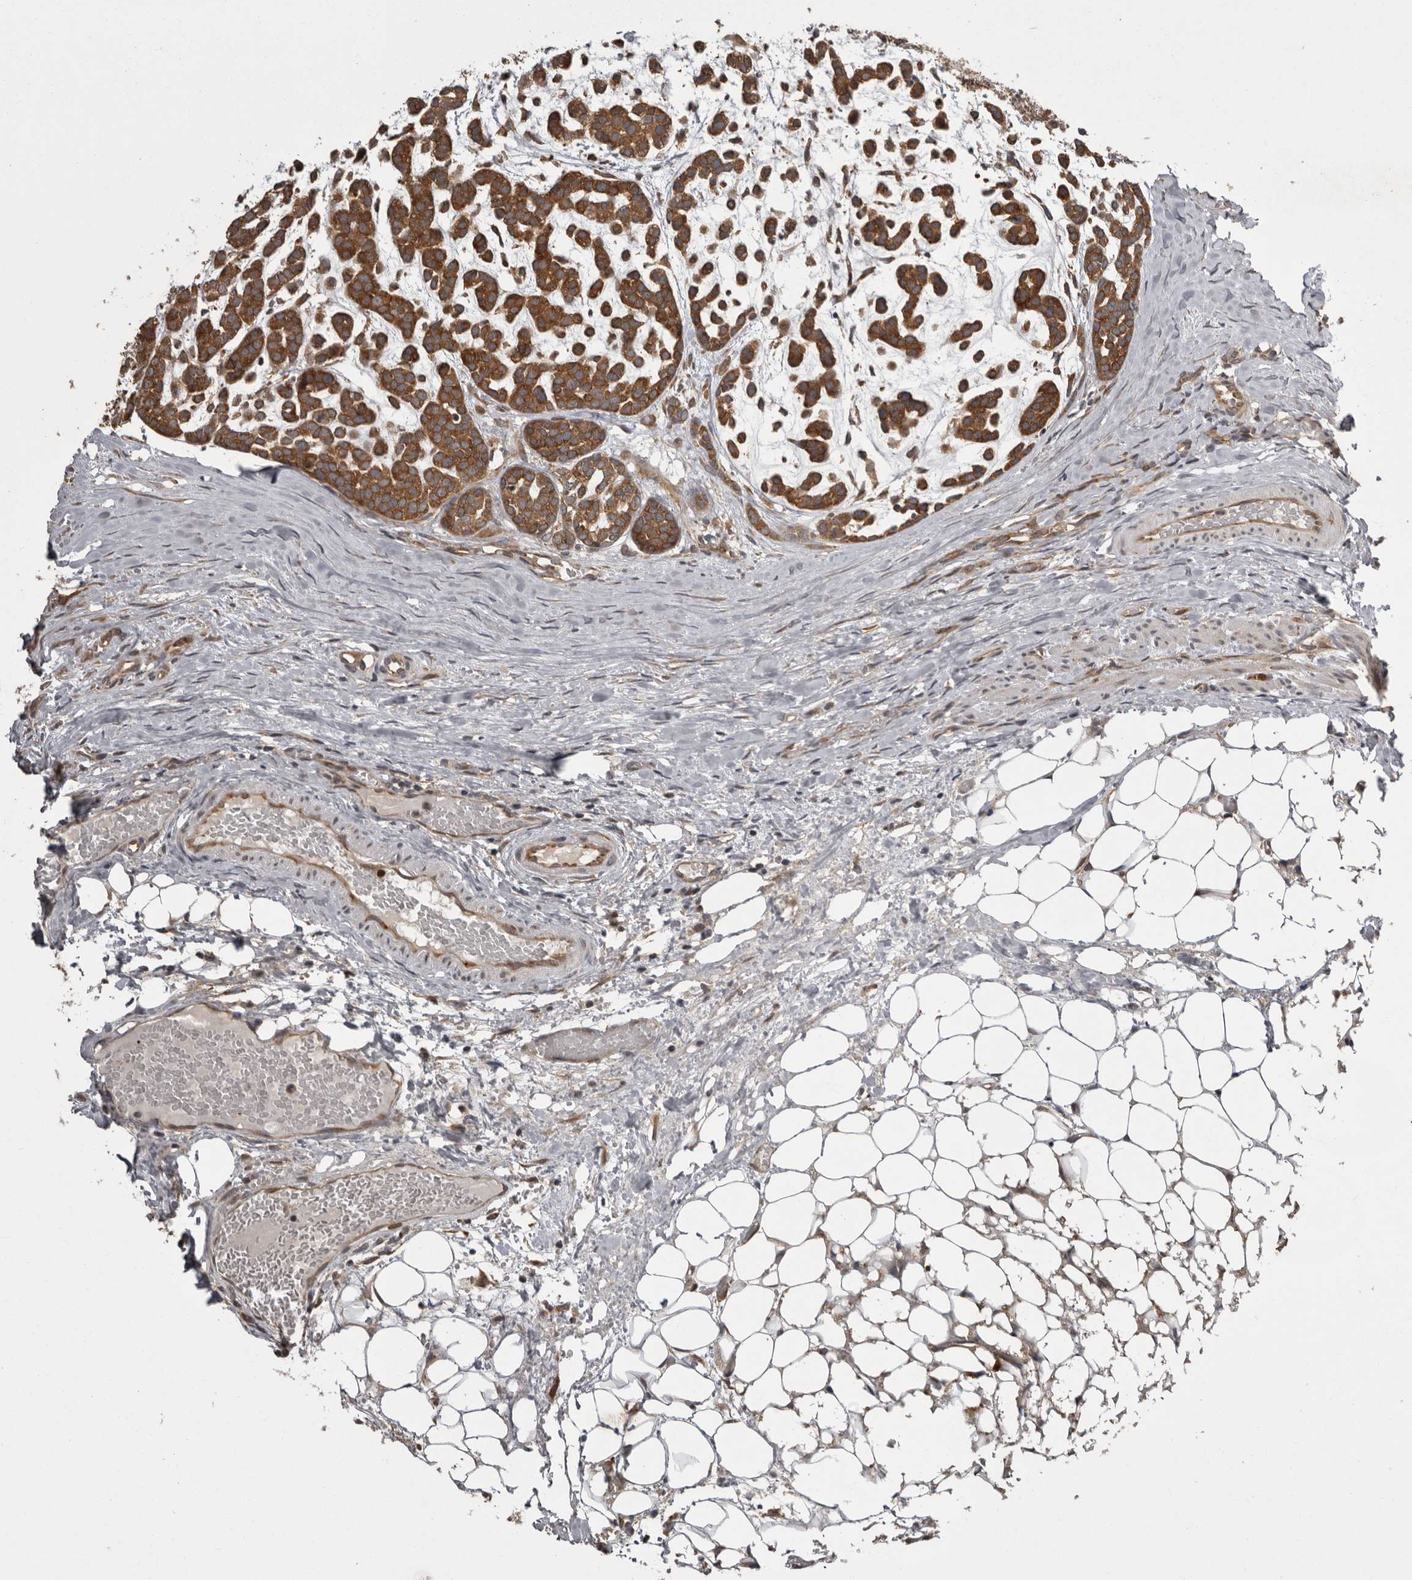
{"staining": {"intensity": "moderate", "quantity": ">75%", "location": "cytoplasmic/membranous"}, "tissue": "head and neck cancer", "cell_type": "Tumor cells", "image_type": "cancer", "snomed": [{"axis": "morphology", "description": "Adenocarcinoma, NOS"}, {"axis": "morphology", "description": "Adenoma, NOS"}, {"axis": "topography", "description": "Head-Neck"}], "caption": "Head and neck adenoma stained with DAB (3,3'-diaminobenzidine) immunohistochemistry (IHC) exhibits medium levels of moderate cytoplasmic/membranous staining in approximately >75% of tumor cells. (IHC, brightfield microscopy, high magnification).", "gene": "DARS1", "patient": {"sex": "female", "age": 55}}